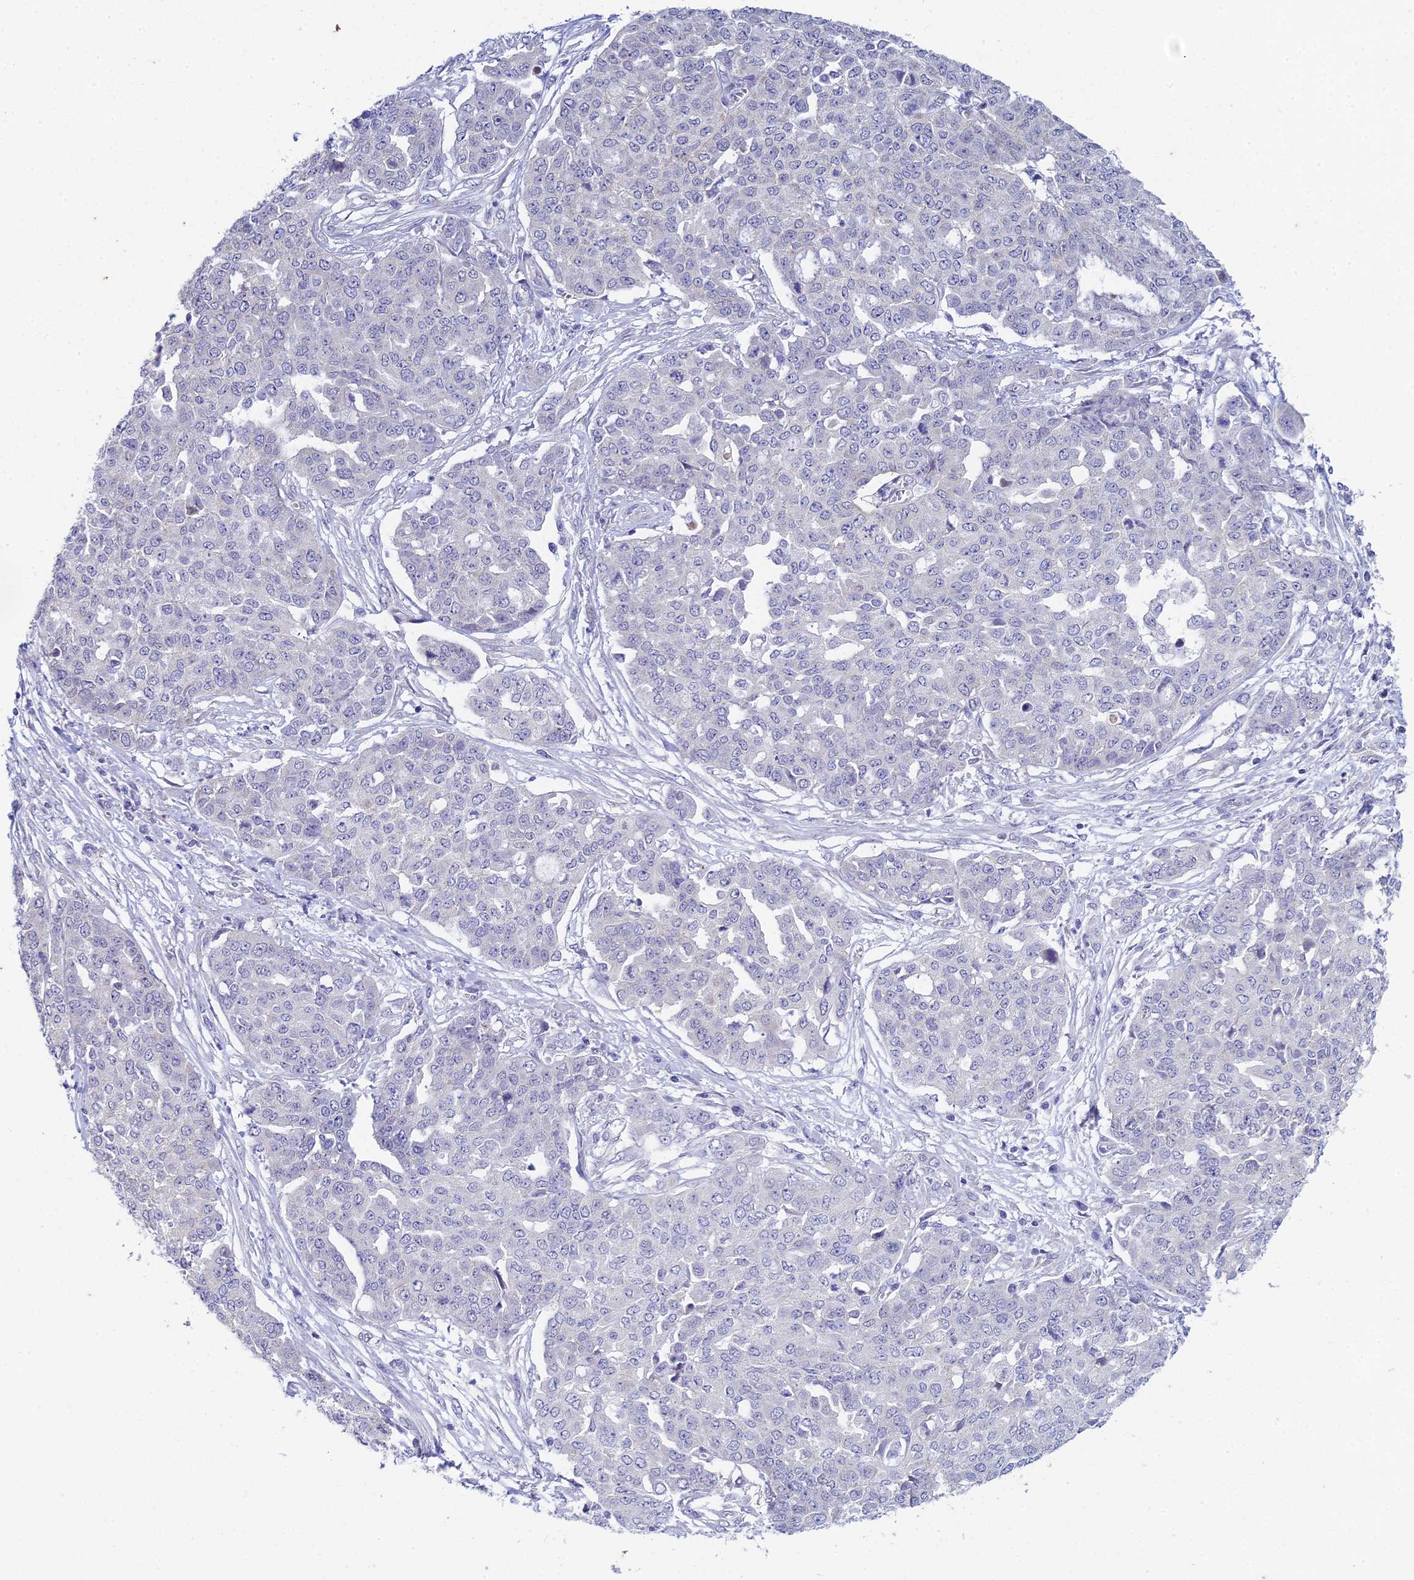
{"staining": {"intensity": "negative", "quantity": "none", "location": "none"}, "tissue": "ovarian cancer", "cell_type": "Tumor cells", "image_type": "cancer", "snomed": [{"axis": "morphology", "description": "Cystadenocarcinoma, serous, NOS"}, {"axis": "topography", "description": "Soft tissue"}, {"axis": "topography", "description": "Ovary"}], "caption": "Immunohistochemistry micrograph of ovarian serous cystadenocarcinoma stained for a protein (brown), which displays no staining in tumor cells. (DAB (3,3'-diaminobenzidine) IHC, high magnification).", "gene": "EEF2KMT", "patient": {"sex": "female", "age": 57}}